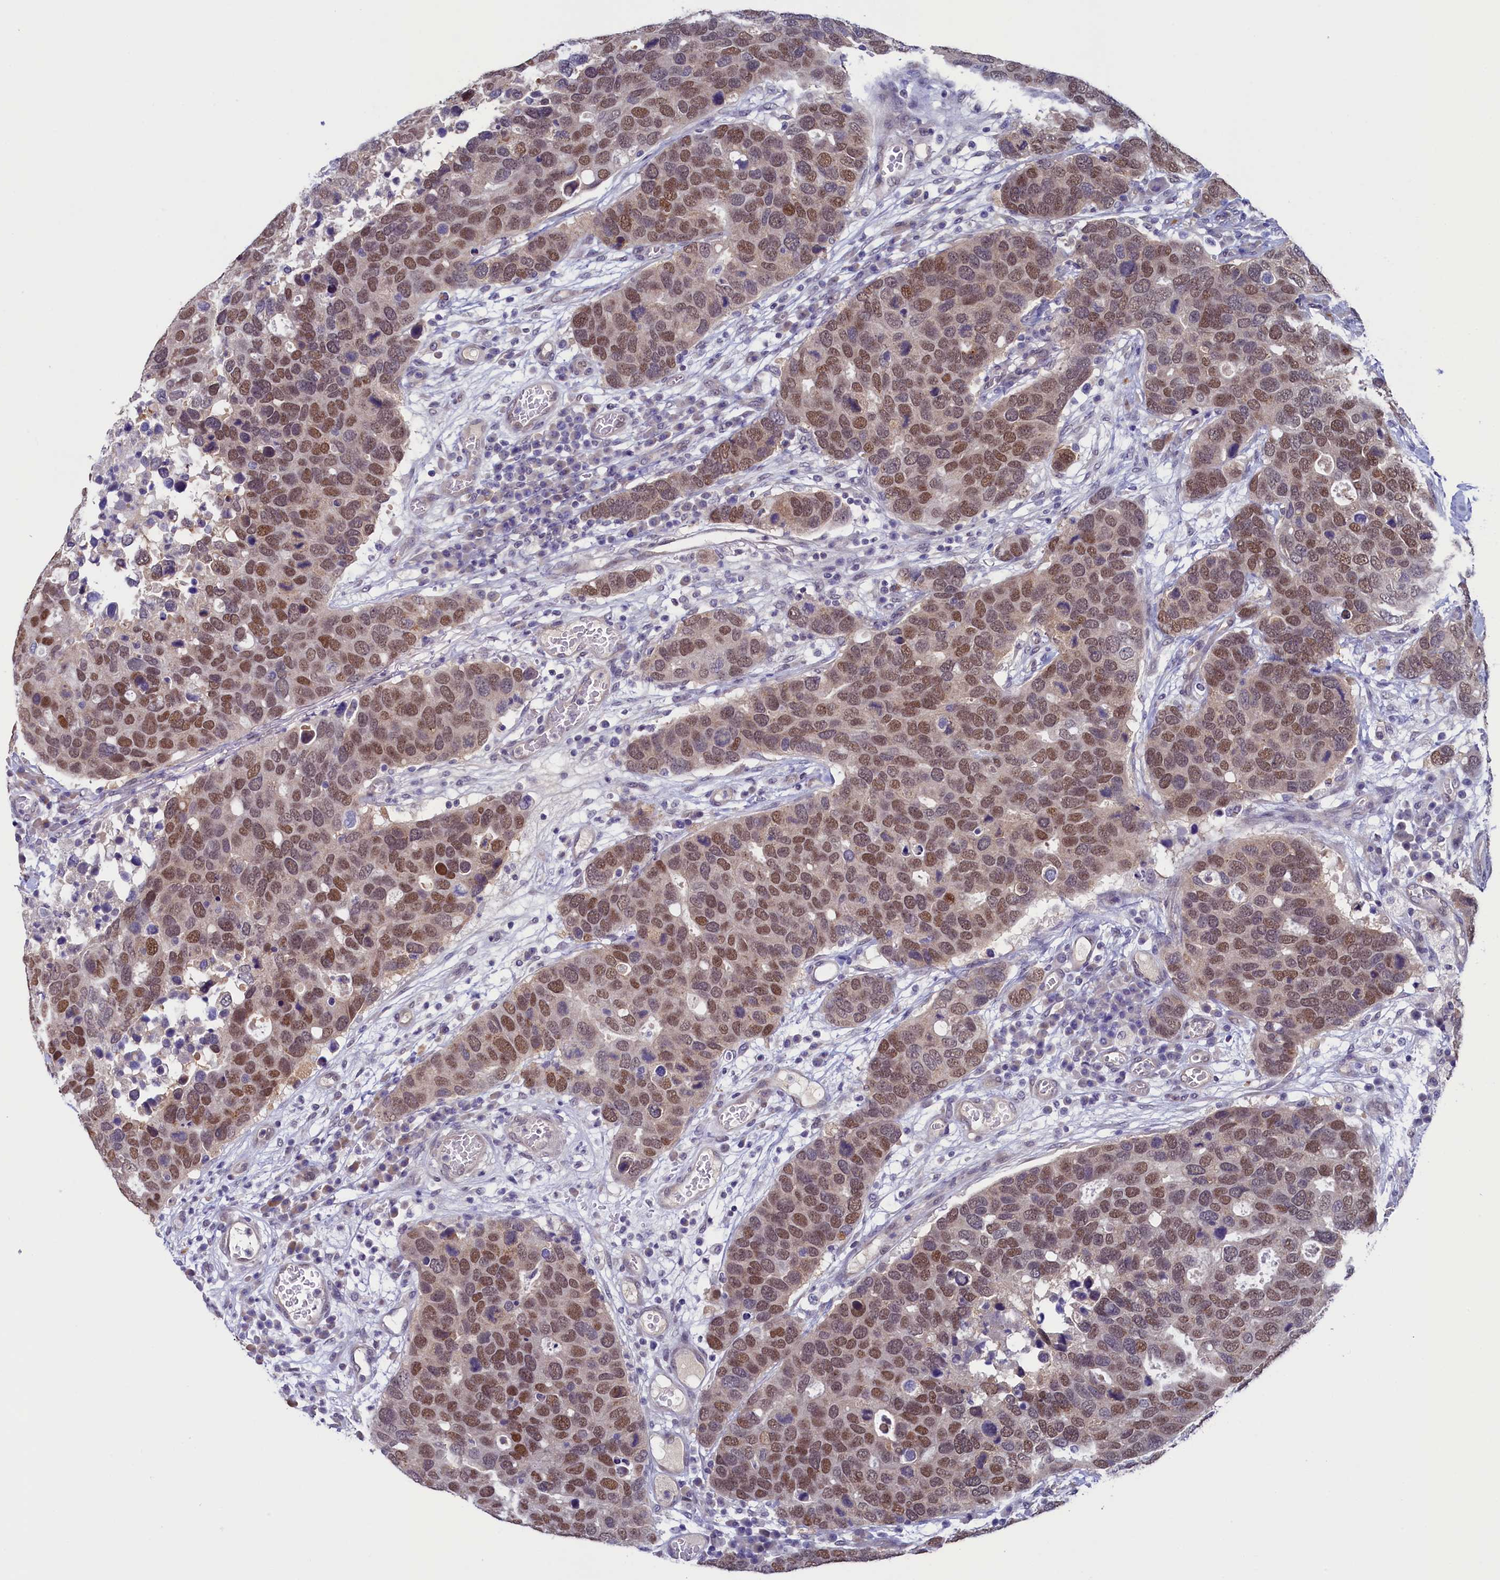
{"staining": {"intensity": "moderate", "quantity": ">75%", "location": "nuclear"}, "tissue": "breast cancer", "cell_type": "Tumor cells", "image_type": "cancer", "snomed": [{"axis": "morphology", "description": "Duct carcinoma"}, {"axis": "topography", "description": "Breast"}], "caption": "Tumor cells display moderate nuclear expression in about >75% of cells in breast cancer.", "gene": "FLYWCH2", "patient": {"sex": "female", "age": 83}}